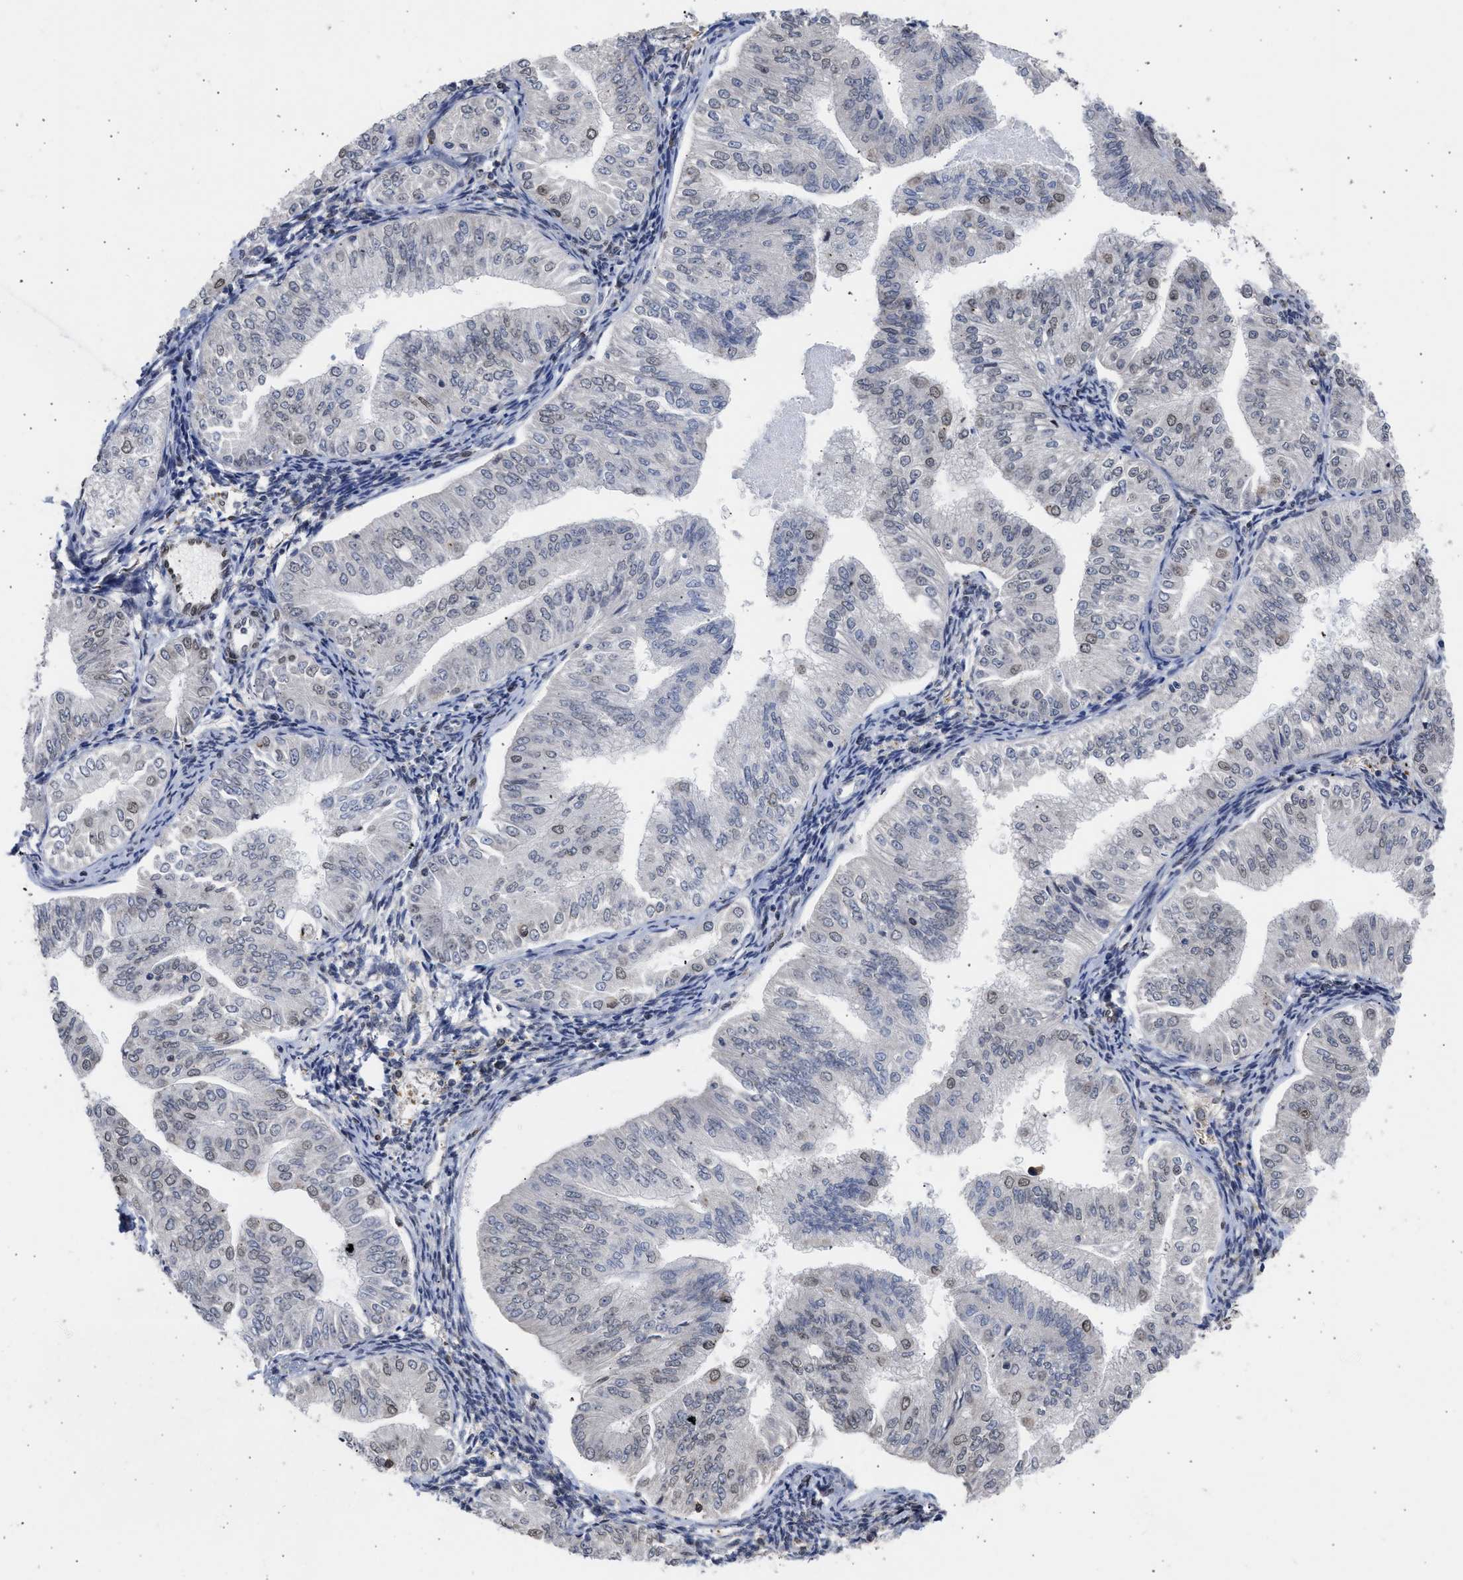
{"staining": {"intensity": "weak", "quantity": "<25%", "location": "cytoplasmic/membranous,nuclear"}, "tissue": "endometrial cancer", "cell_type": "Tumor cells", "image_type": "cancer", "snomed": [{"axis": "morphology", "description": "Normal tissue, NOS"}, {"axis": "morphology", "description": "Adenocarcinoma, NOS"}, {"axis": "topography", "description": "Endometrium"}], "caption": "Immunohistochemistry (IHC) of endometrial cancer exhibits no staining in tumor cells.", "gene": "NUP35", "patient": {"sex": "female", "age": 53}}